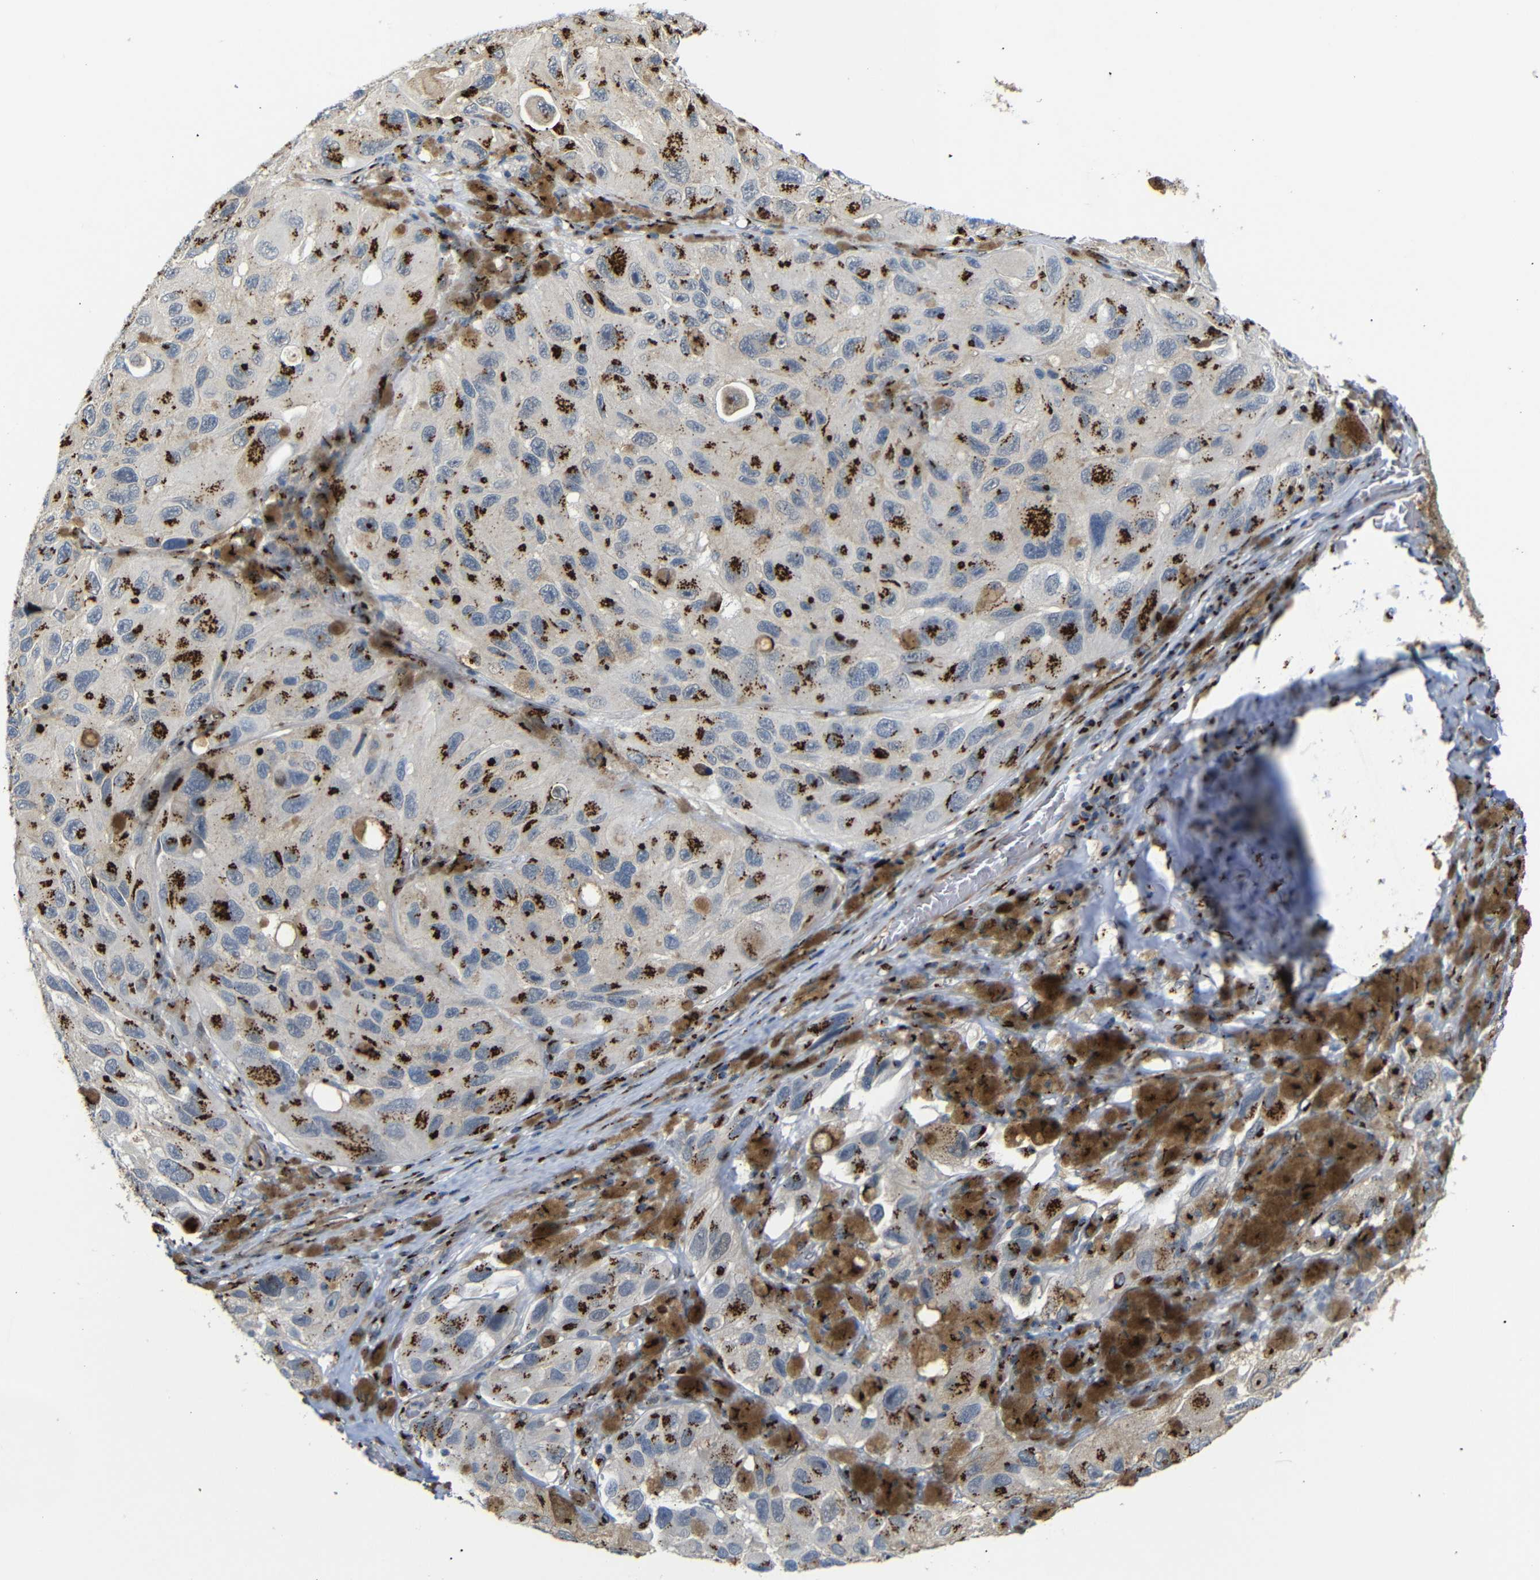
{"staining": {"intensity": "strong", "quantity": "25%-75%", "location": "cytoplasmic/membranous"}, "tissue": "melanoma", "cell_type": "Tumor cells", "image_type": "cancer", "snomed": [{"axis": "morphology", "description": "Malignant melanoma, NOS"}, {"axis": "topography", "description": "Skin"}], "caption": "Malignant melanoma was stained to show a protein in brown. There is high levels of strong cytoplasmic/membranous expression in approximately 25%-75% of tumor cells.", "gene": "TGOLN2", "patient": {"sex": "female", "age": 73}}